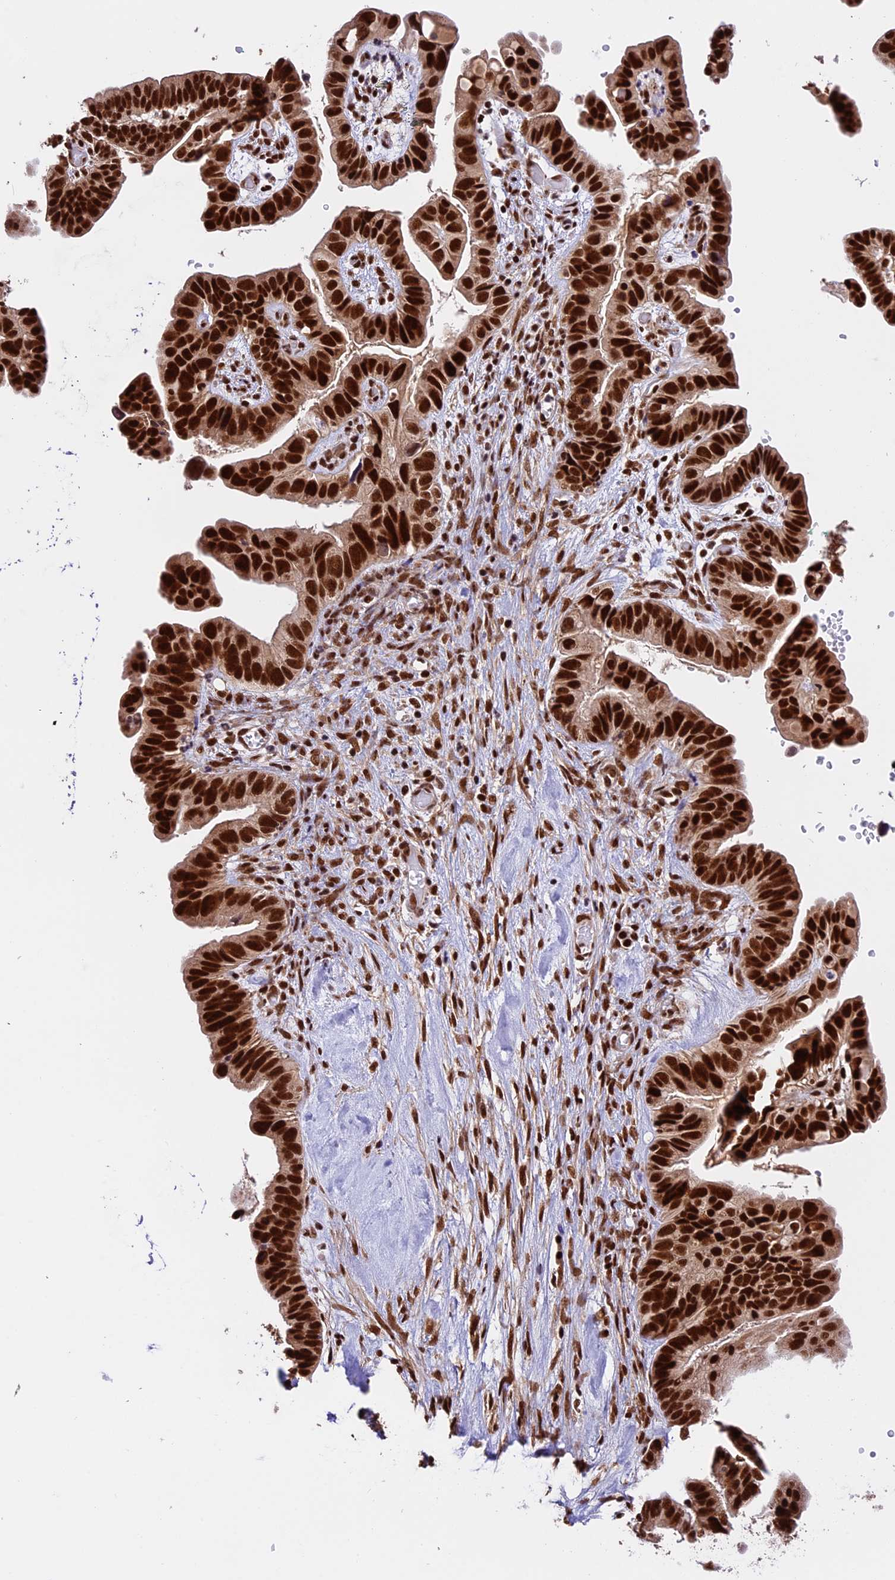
{"staining": {"intensity": "strong", "quantity": ">75%", "location": "nuclear"}, "tissue": "ovarian cancer", "cell_type": "Tumor cells", "image_type": "cancer", "snomed": [{"axis": "morphology", "description": "Cystadenocarcinoma, serous, NOS"}, {"axis": "topography", "description": "Ovary"}], "caption": "High-magnification brightfield microscopy of ovarian cancer (serous cystadenocarcinoma) stained with DAB (3,3'-diaminobenzidine) (brown) and counterstained with hematoxylin (blue). tumor cells exhibit strong nuclear staining is identified in approximately>75% of cells. (brown staining indicates protein expression, while blue staining denotes nuclei).", "gene": "RAMAC", "patient": {"sex": "female", "age": 56}}